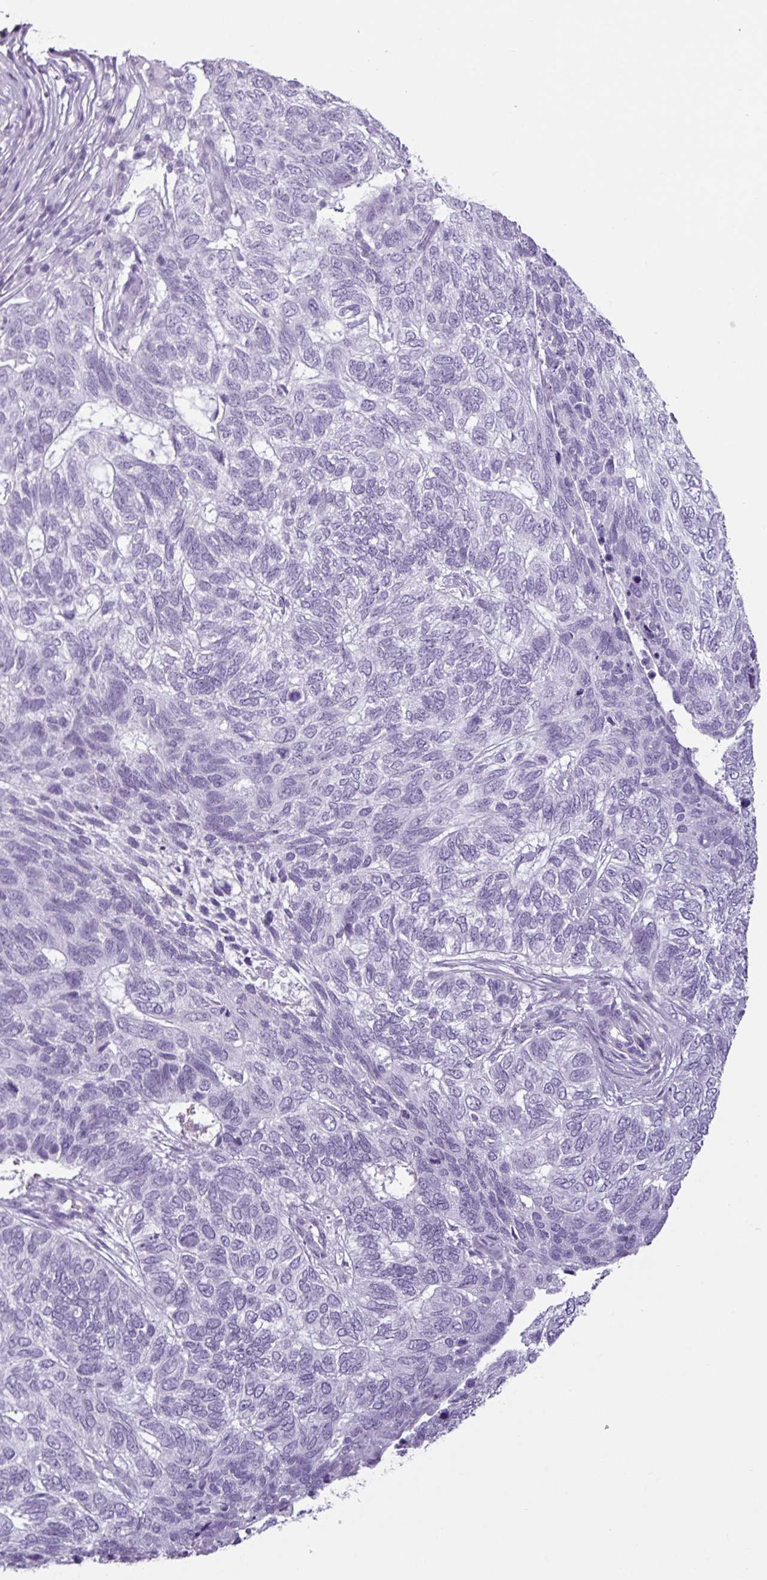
{"staining": {"intensity": "negative", "quantity": "none", "location": "none"}, "tissue": "skin cancer", "cell_type": "Tumor cells", "image_type": "cancer", "snomed": [{"axis": "morphology", "description": "Basal cell carcinoma"}, {"axis": "topography", "description": "Skin"}], "caption": "Immunohistochemistry micrograph of skin basal cell carcinoma stained for a protein (brown), which shows no staining in tumor cells. (DAB (3,3'-diaminobenzidine) immunohistochemistry visualized using brightfield microscopy, high magnification).", "gene": "SCT", "patient": {"sex": "female", "age": 65}}